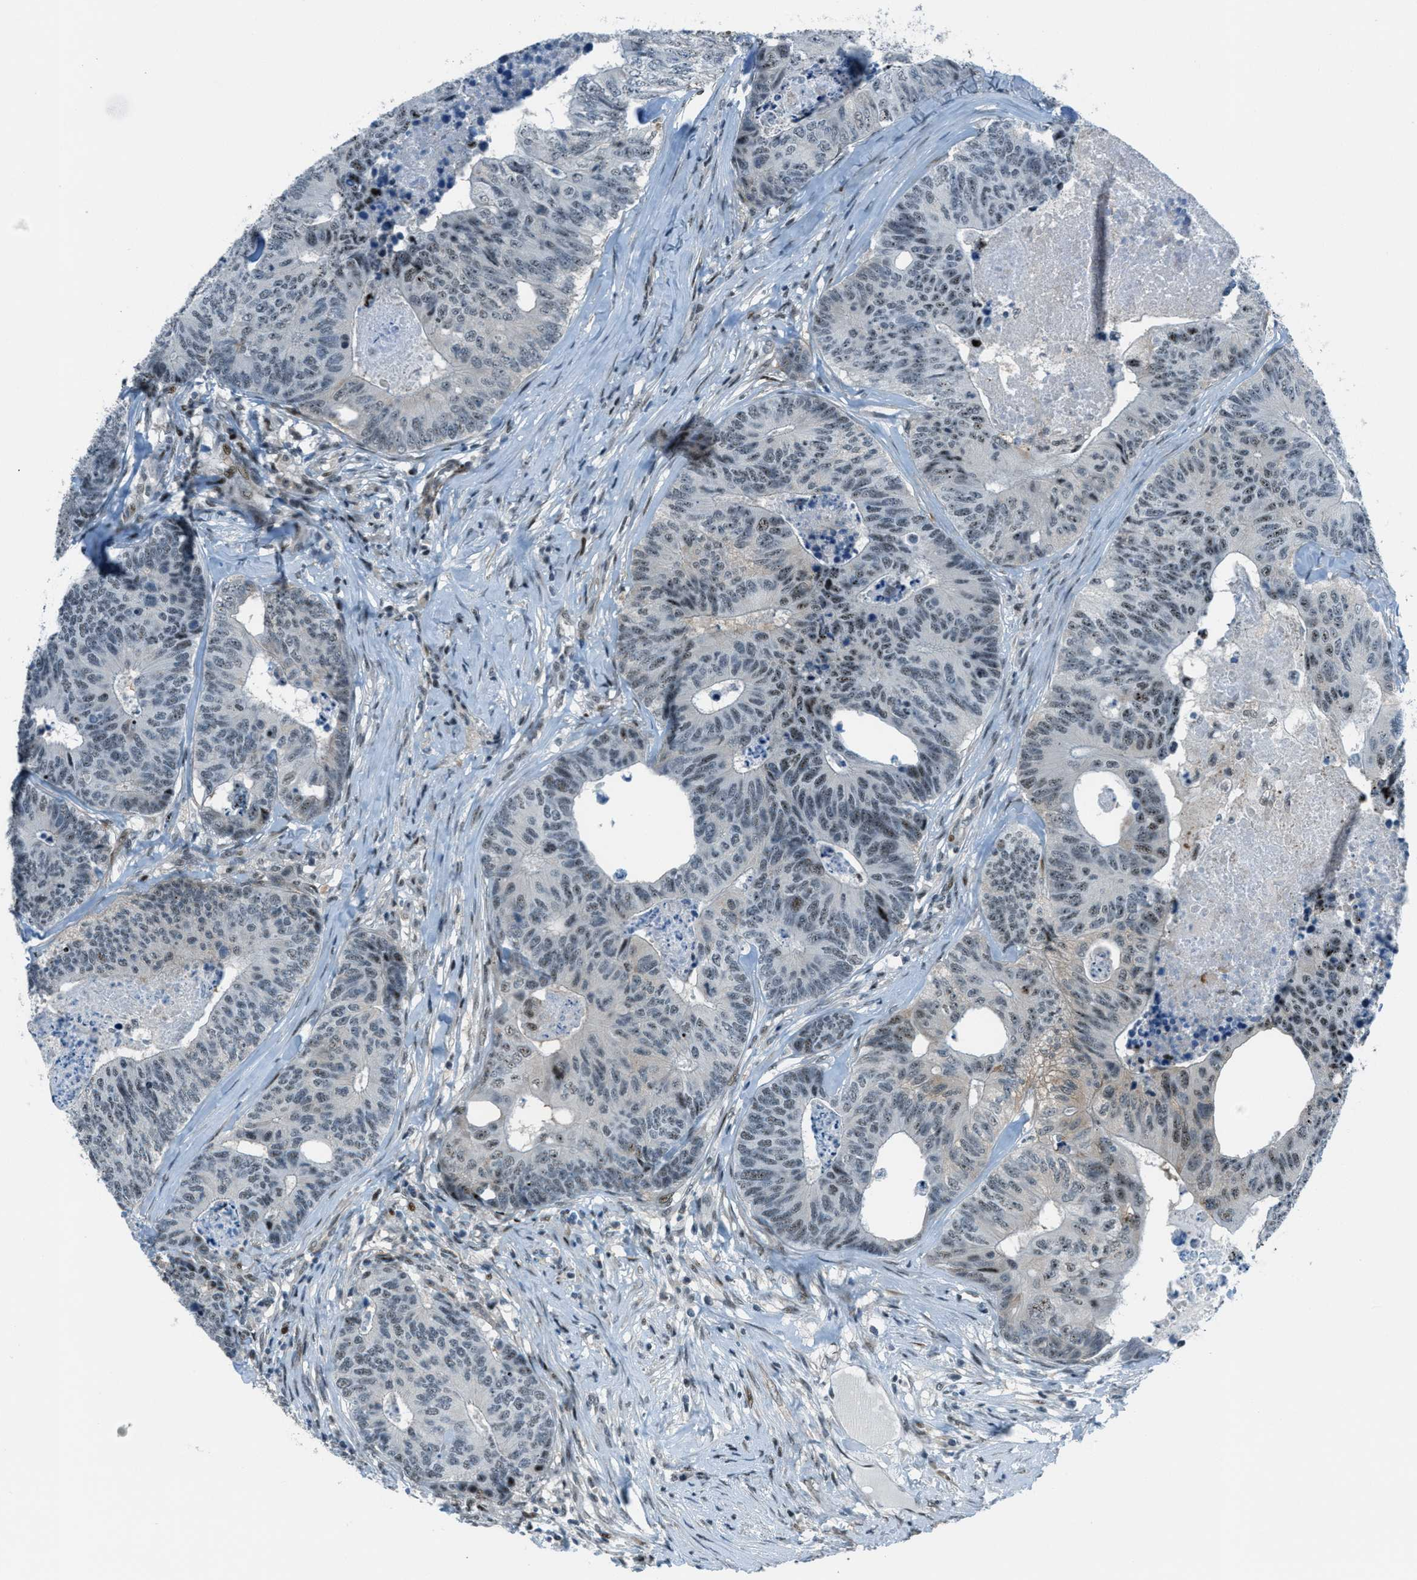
{"staining": {"intensity": "weak", "quantity": ">75%", "location": "nuclear"}, "tissue": "colorectal cancer", "cell_type": "Tumor cells", "image_type": "cancer", "snomed": [{"axis": "morphology", "description": "Adenocarcinoma, NOS"}, {"axis": "topography", "description": "Colon"}], "caption": "Weak nuclear protein positivity is appreciated in about >75% of tumor cells in colorectal cancer (adenocarcinoma). (DAB (3,3'-diaminobenzidine) IHC with brightfield microscopy, high magnification).", "gene": "ZDHHC23", "patient": {"sex": "female", "age": 67}}